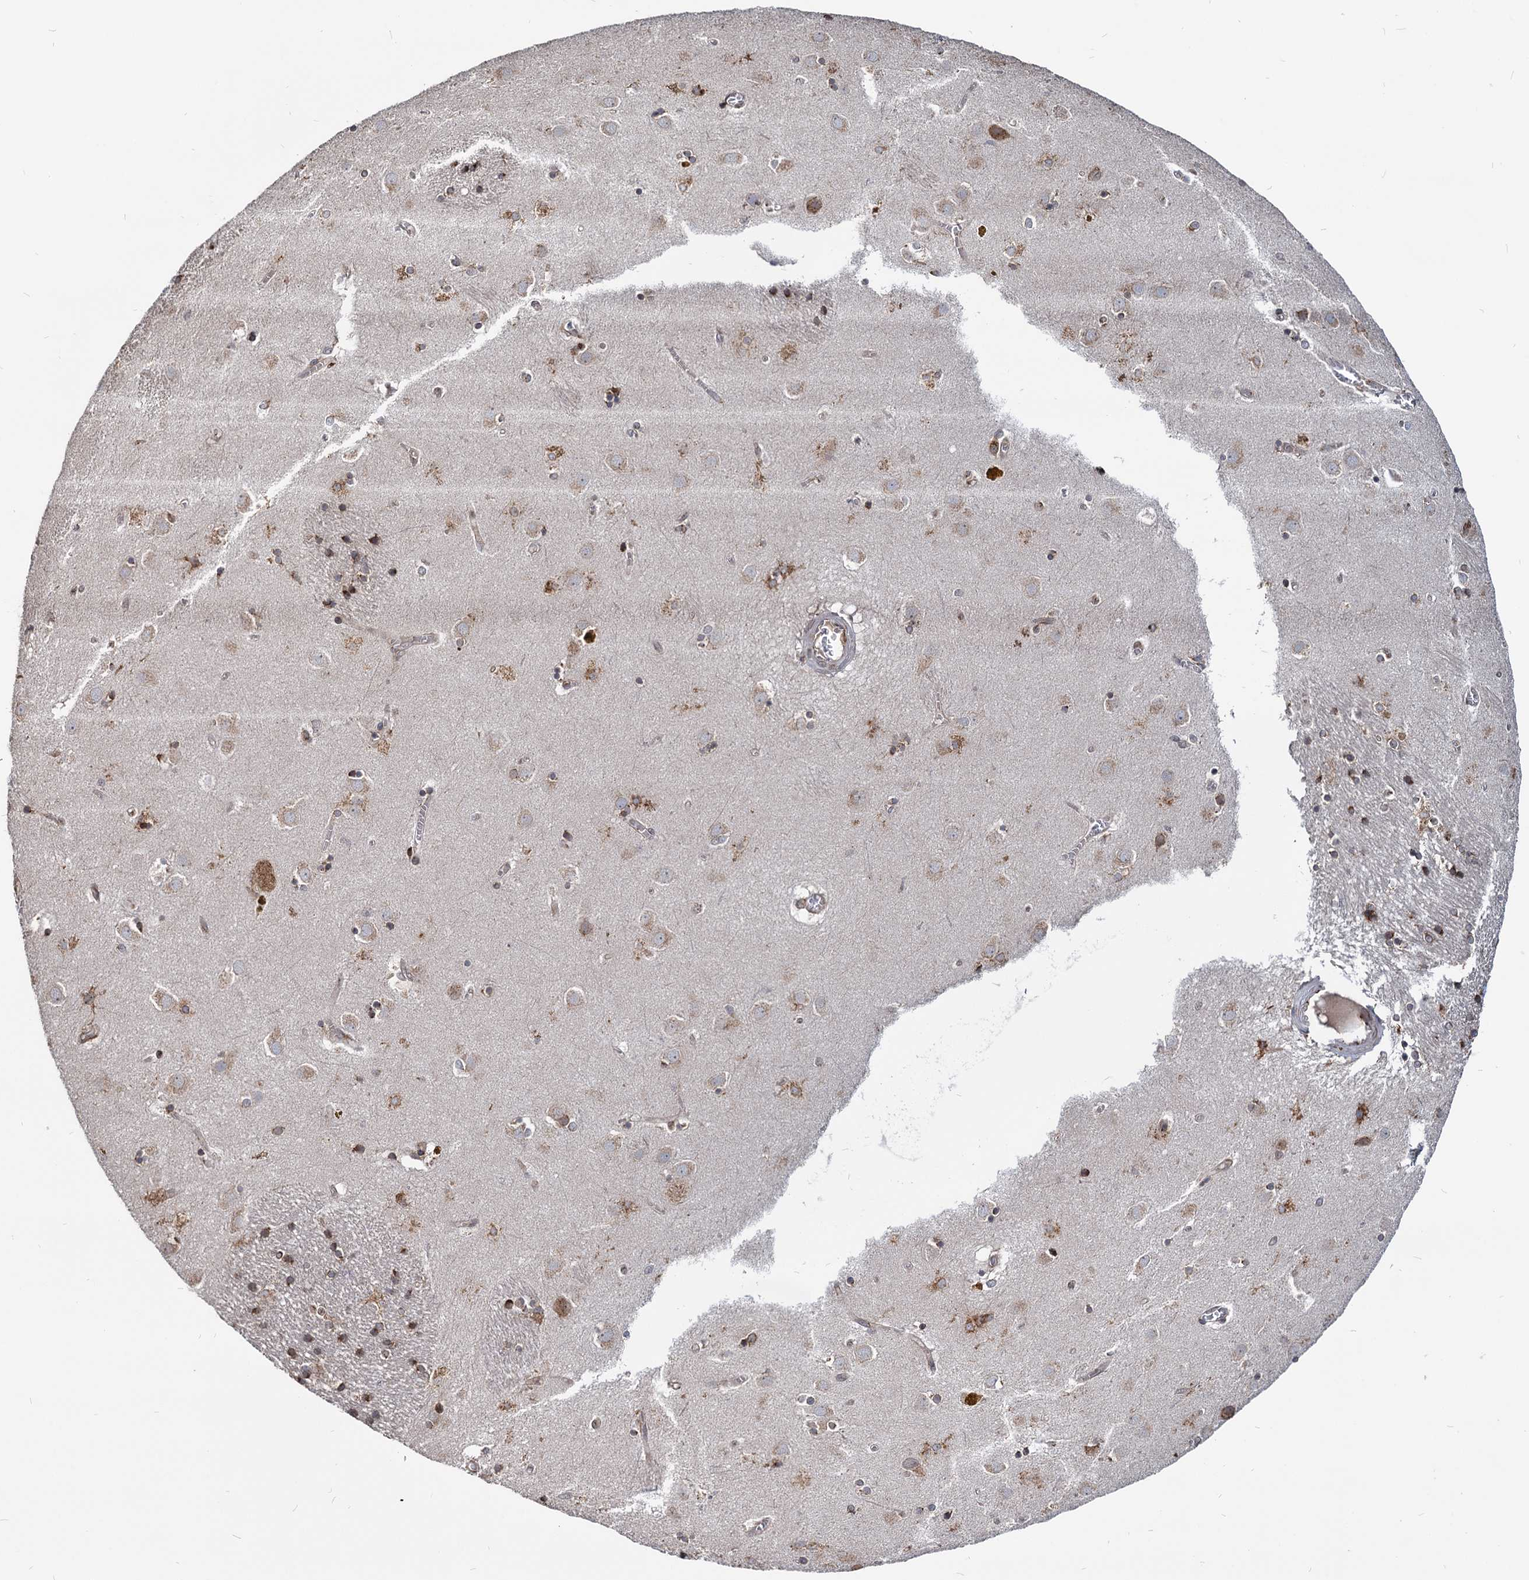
{"staining": {"intensity": "moderate", "quantity": "25%-75%", "location": "cytoplasmic/membranous"}, "tissue": "caudate", "cell_type": "Glial cells", "image_type": "normal", "snomed": [{"axis": "morphology", "description": "Normal tissue, NOS"}, {"axis": "topography", "description": "Lateral ventricle wall"}], "caption": "This micrograph exhibits IHC staining of normal human caudate, with medium moderate cytoplasmic/membranous expression in approximately 25%-75% of glial cells.", "gene": "SAAL1", "patient": {"sex": "male", "age": 70}}